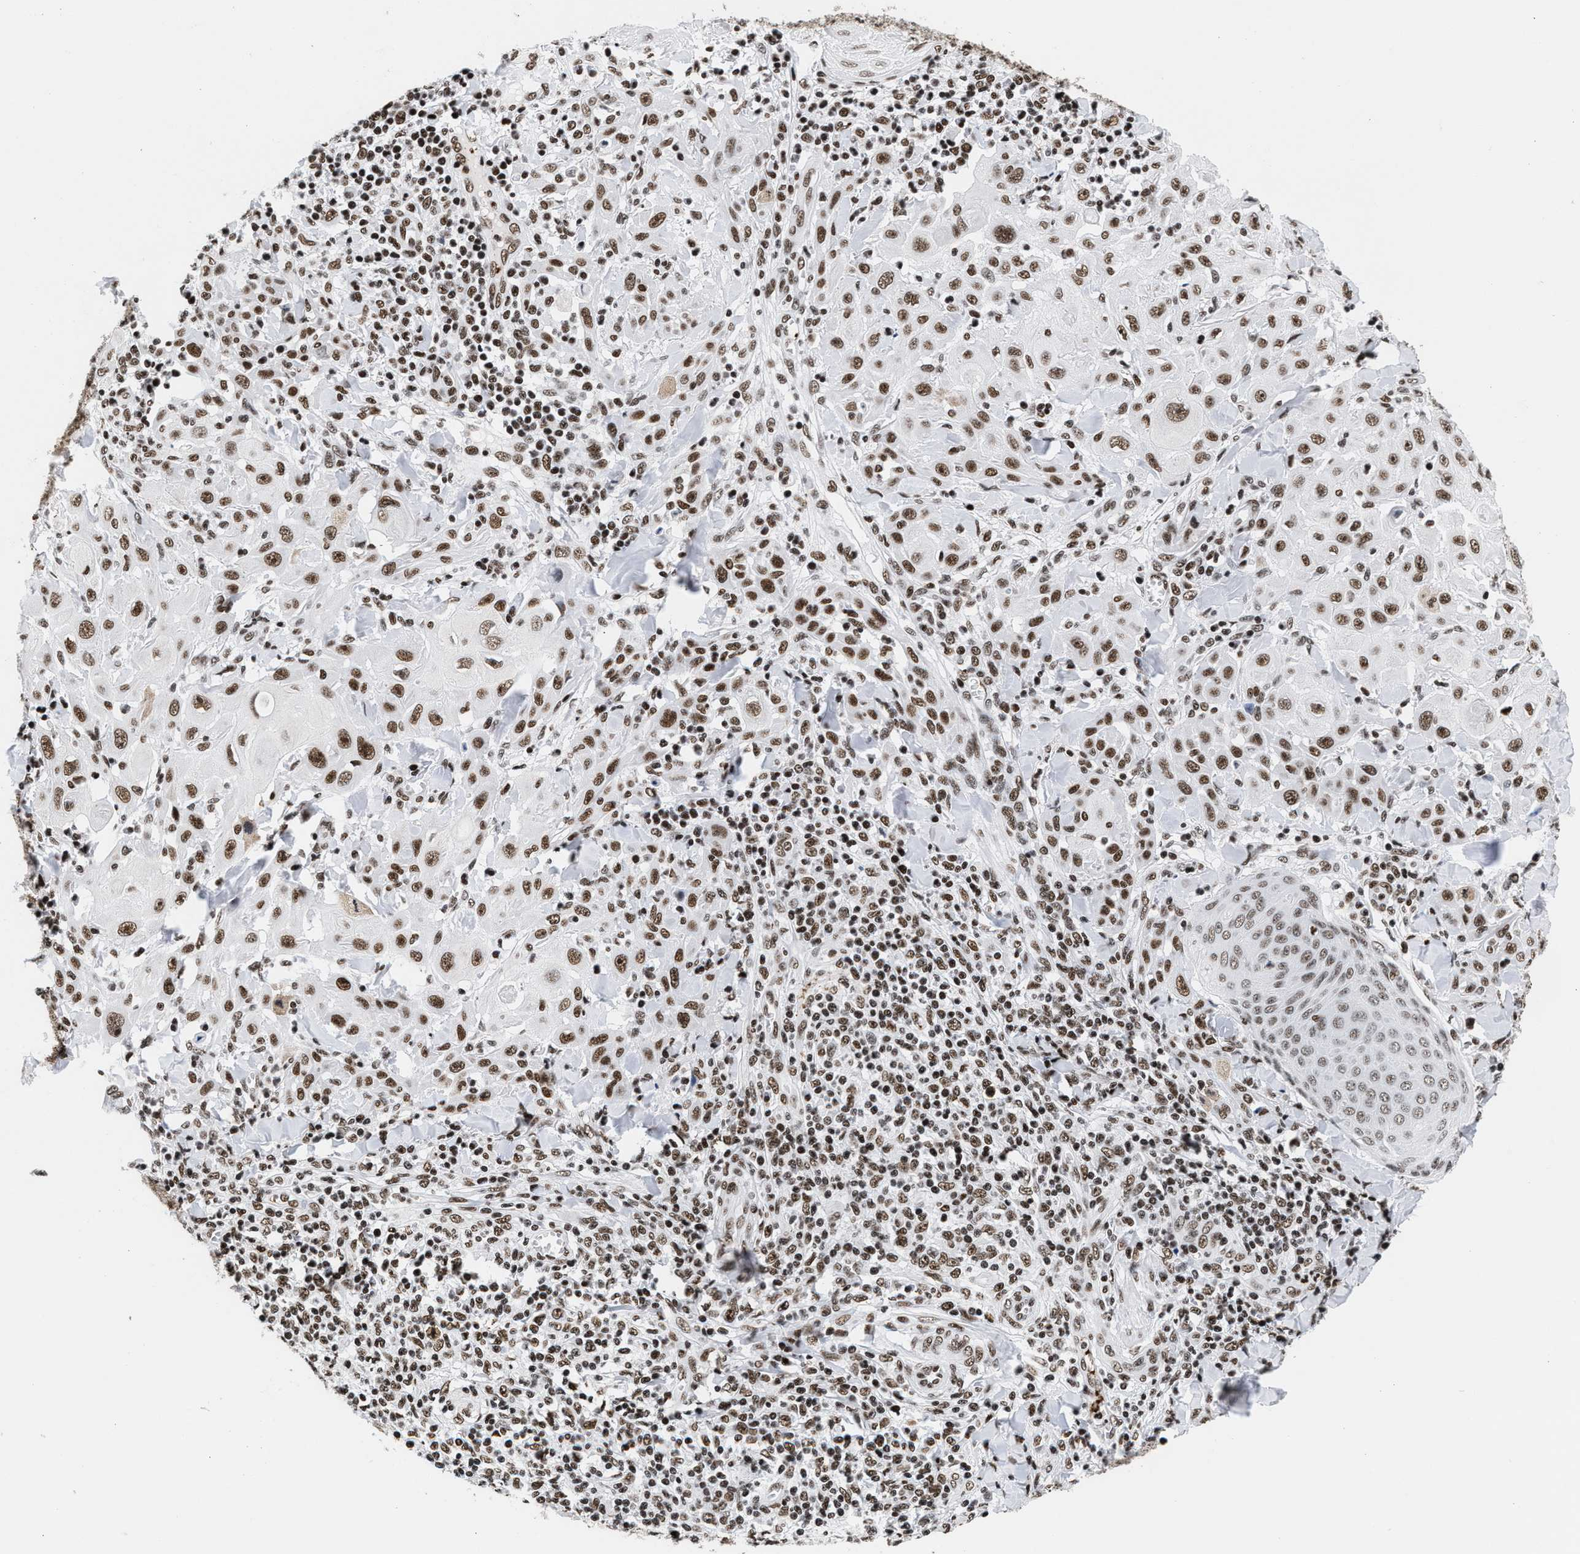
{"staining": {"intensity": "moderate", "quantity": ">75%", "location": "nuclear"}, "tissue": "skin cancer", "cell_type": "Tumor cells", "image_type": "cancer", "snomed": [{"axis": "morphology", "description": "Squamous cell carcinoma, NOS"}, {"axis": "topography", "description": "Skin"}], "caption": "High-magnification brightfield microscopy of skin cancer (squamous cell carcinoma) stained with DAB (3,3'-diaminobenzidine) (brown) and counterstained with hematoxylin (blue). tumor cells exhibit moderate nuclear expression is present in approximately>75% of cells.", "gene": "RAD21", "patient": {"sex": "male", "age": 24}}